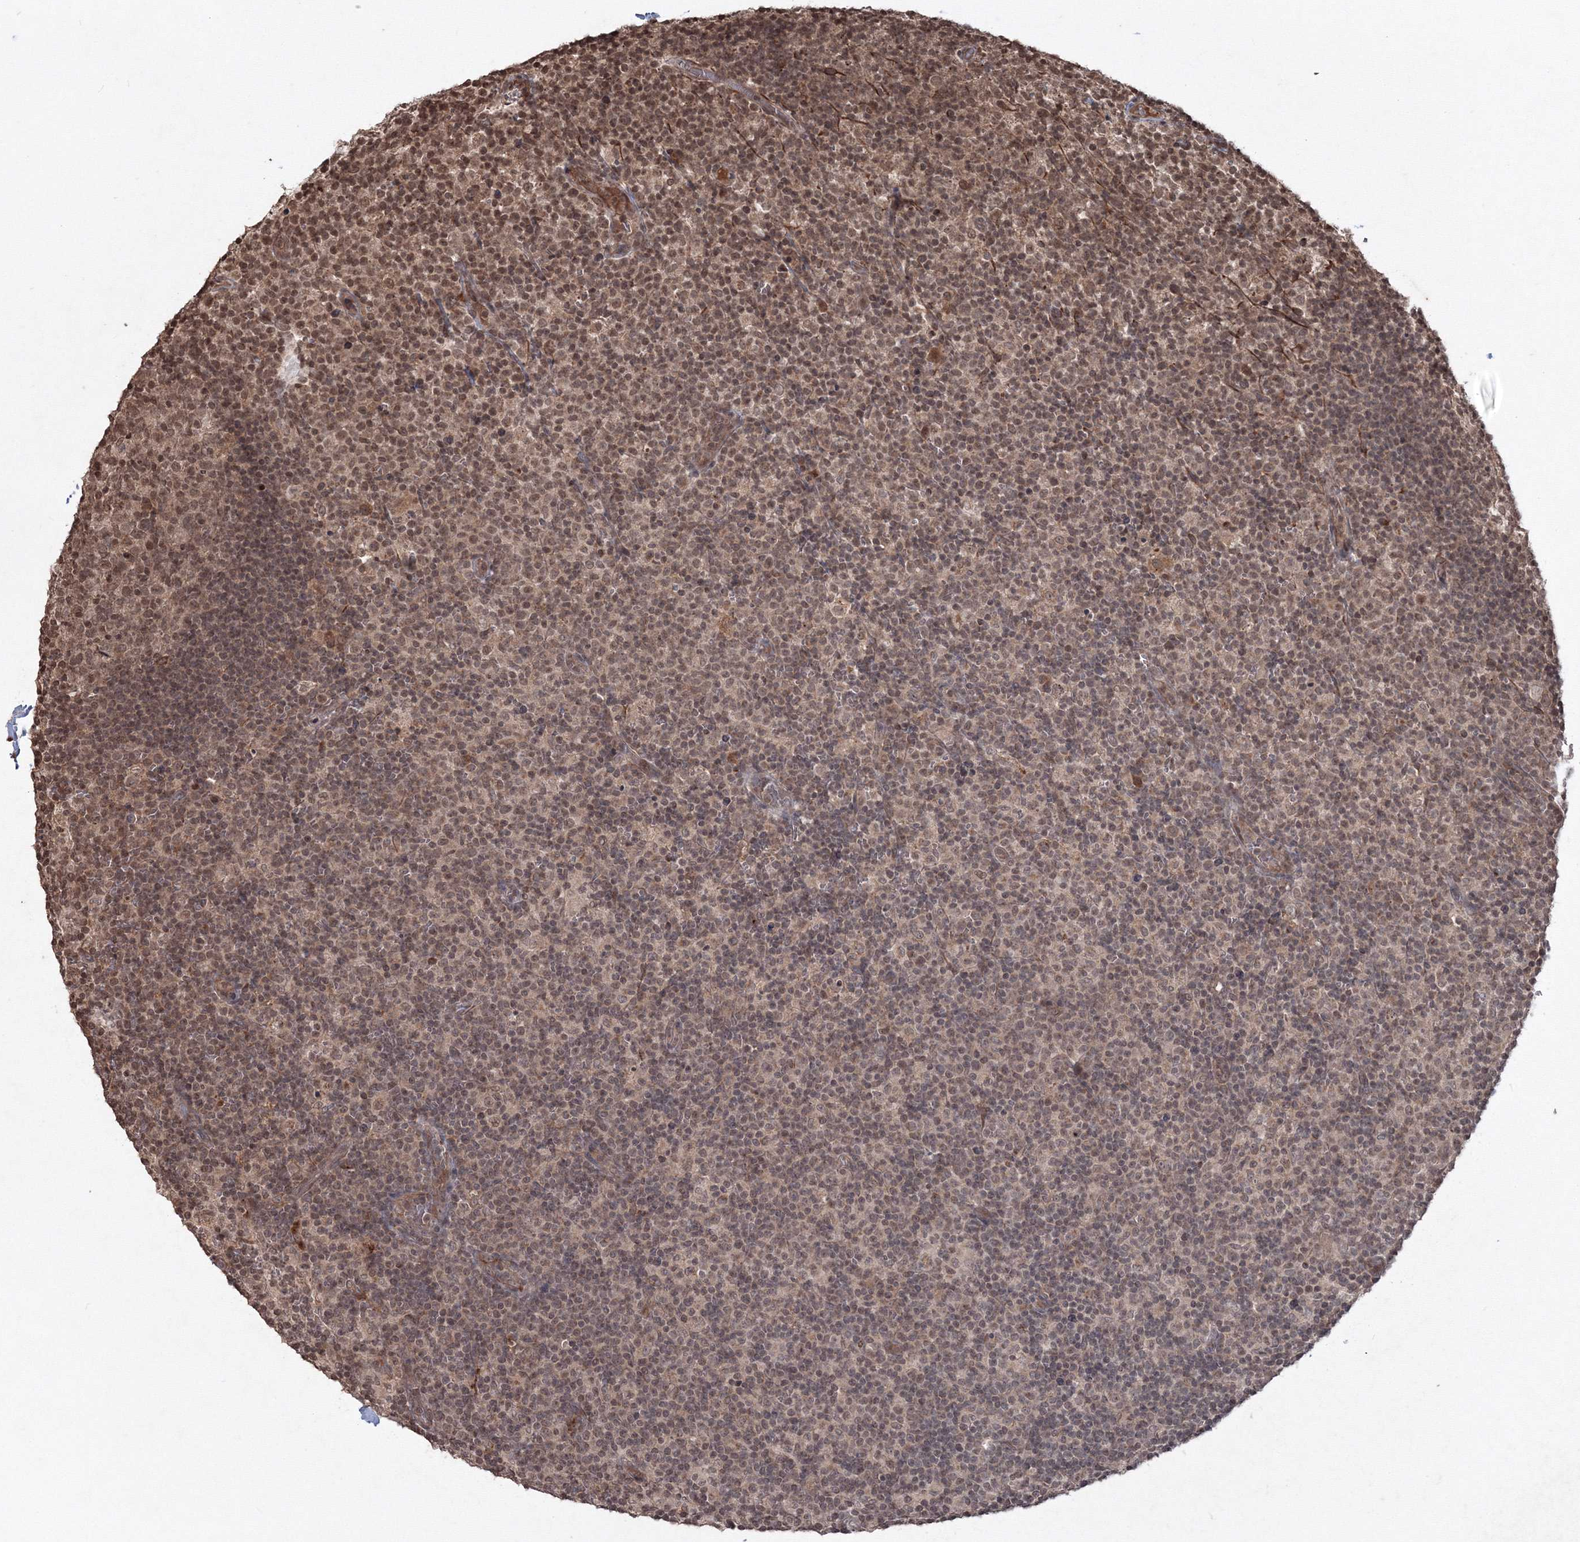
{"staining": {"intensity": "moderate", "quantity": ">75%", "location": "nuclear"}, "tissue": "lymph node", "cell_type": "Germinal center cells", "image_type": "normal", "snomed": [{"axis": "morphology", "description": "Normal tissue, NOS"}, {"axis": "morphology", "description": "Inflammation, NOS"}, {"axis": "topography", "description": "Lymph node"}], "caption": "Immunohistochemistry (IHC) of unremarkable human lymph node shows medium levels of moderate nuclear expression in approximately >75% of germinal center cells. (DAB IHC, brown staining for protein, blue staining for nuclei).", "gene": "PEX13", "patient": {"sex": "male", "age": 55}}